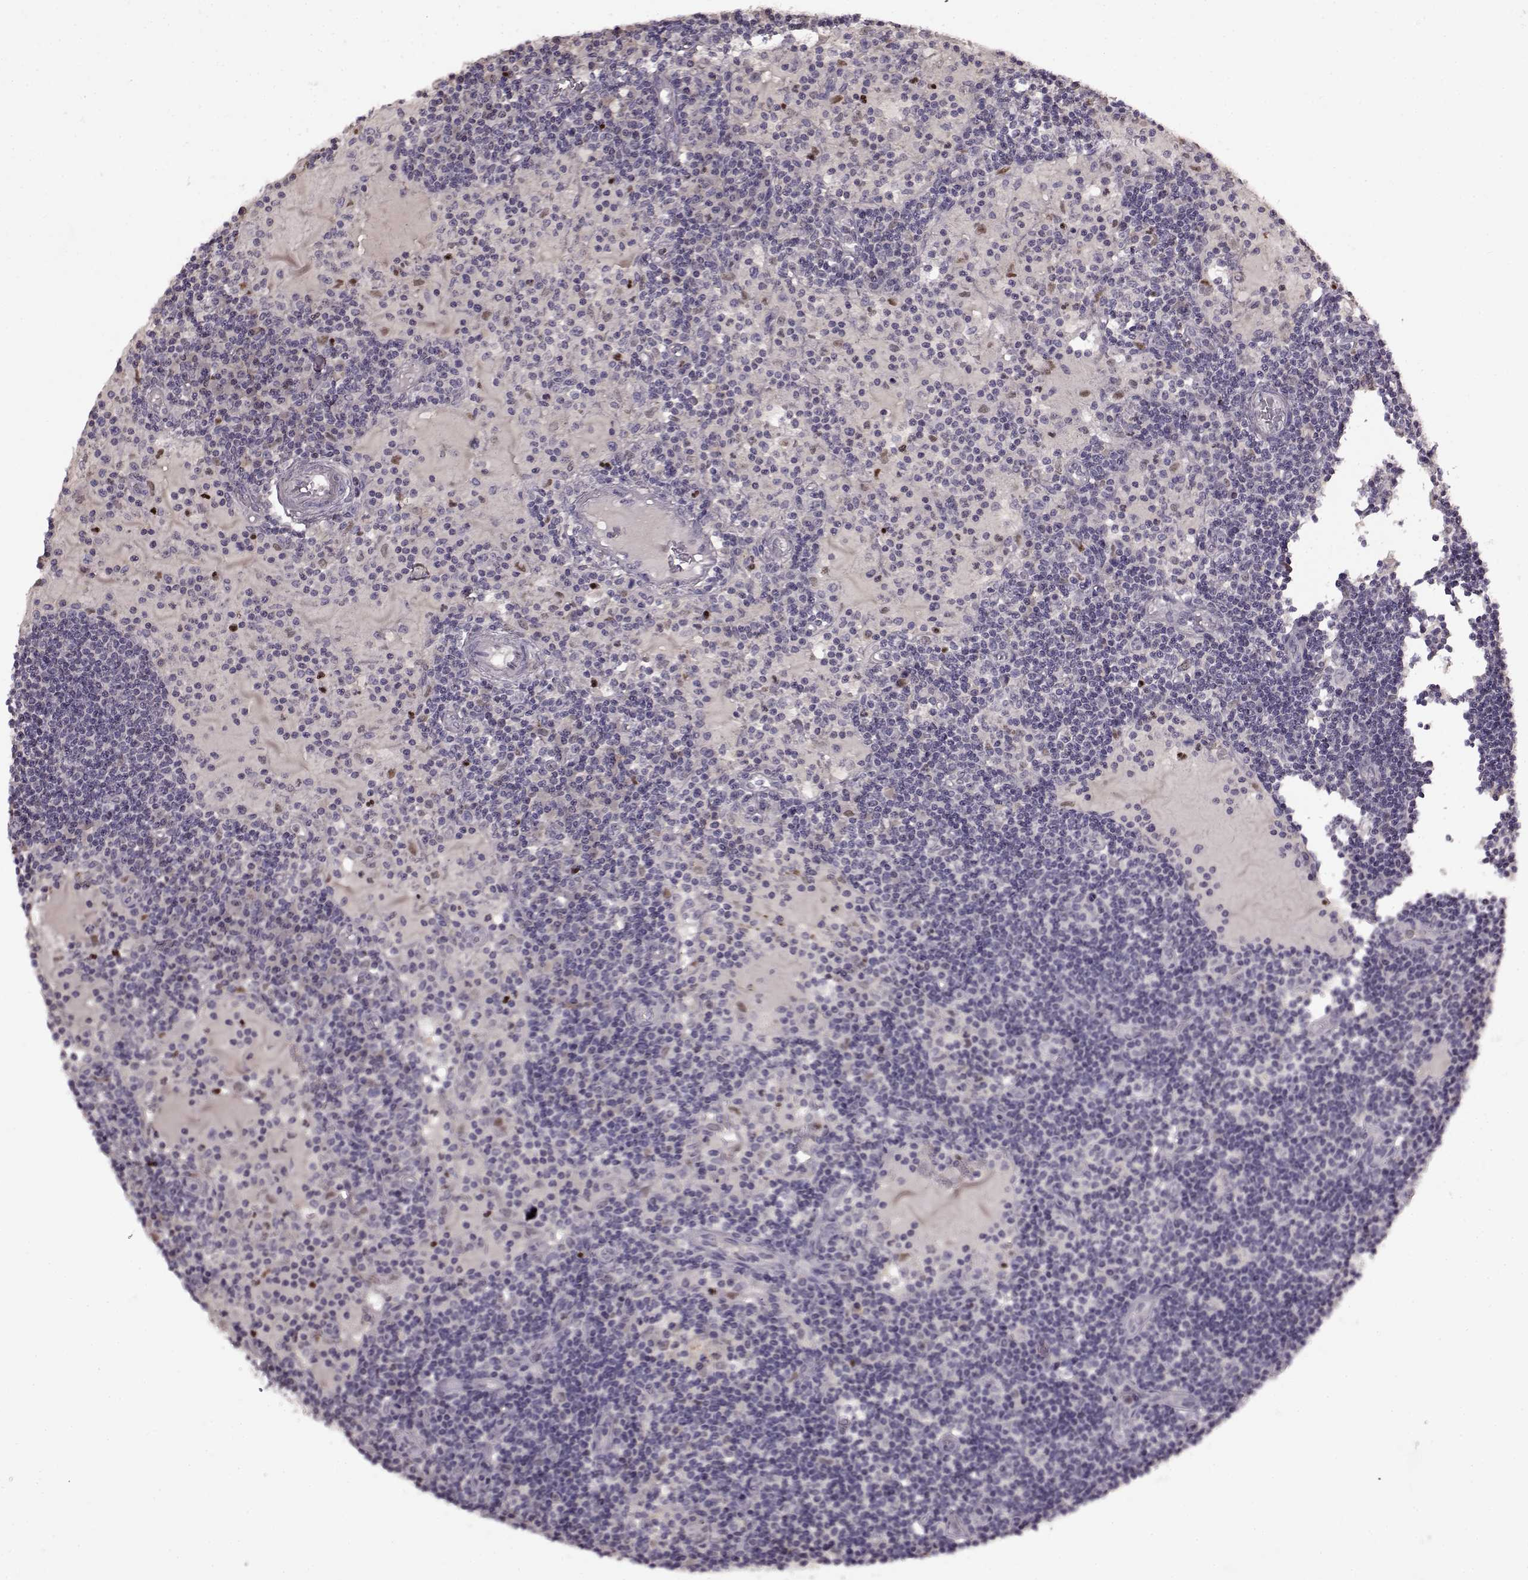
{"staining": {"intensity": "negative", "quantity": "none", "location": "none"}, "tissue": "lymph node", "cell_type": "Germinal center cells", "image_type": "normal", "snomed": [{"axis": "morphology", "description": "Normal tissue, NOS"}, {"axis": "topography", "description": "Lymph node"}], "caption": "IHC micrograph of normal lymph node: human lymph node stained with DAB (3,3'-diaminobenzidine) demonstrates no significant protein staining in germinal center cells.", "gene": "CNGA3", "patient": {"sex": "female", "age": 72}}